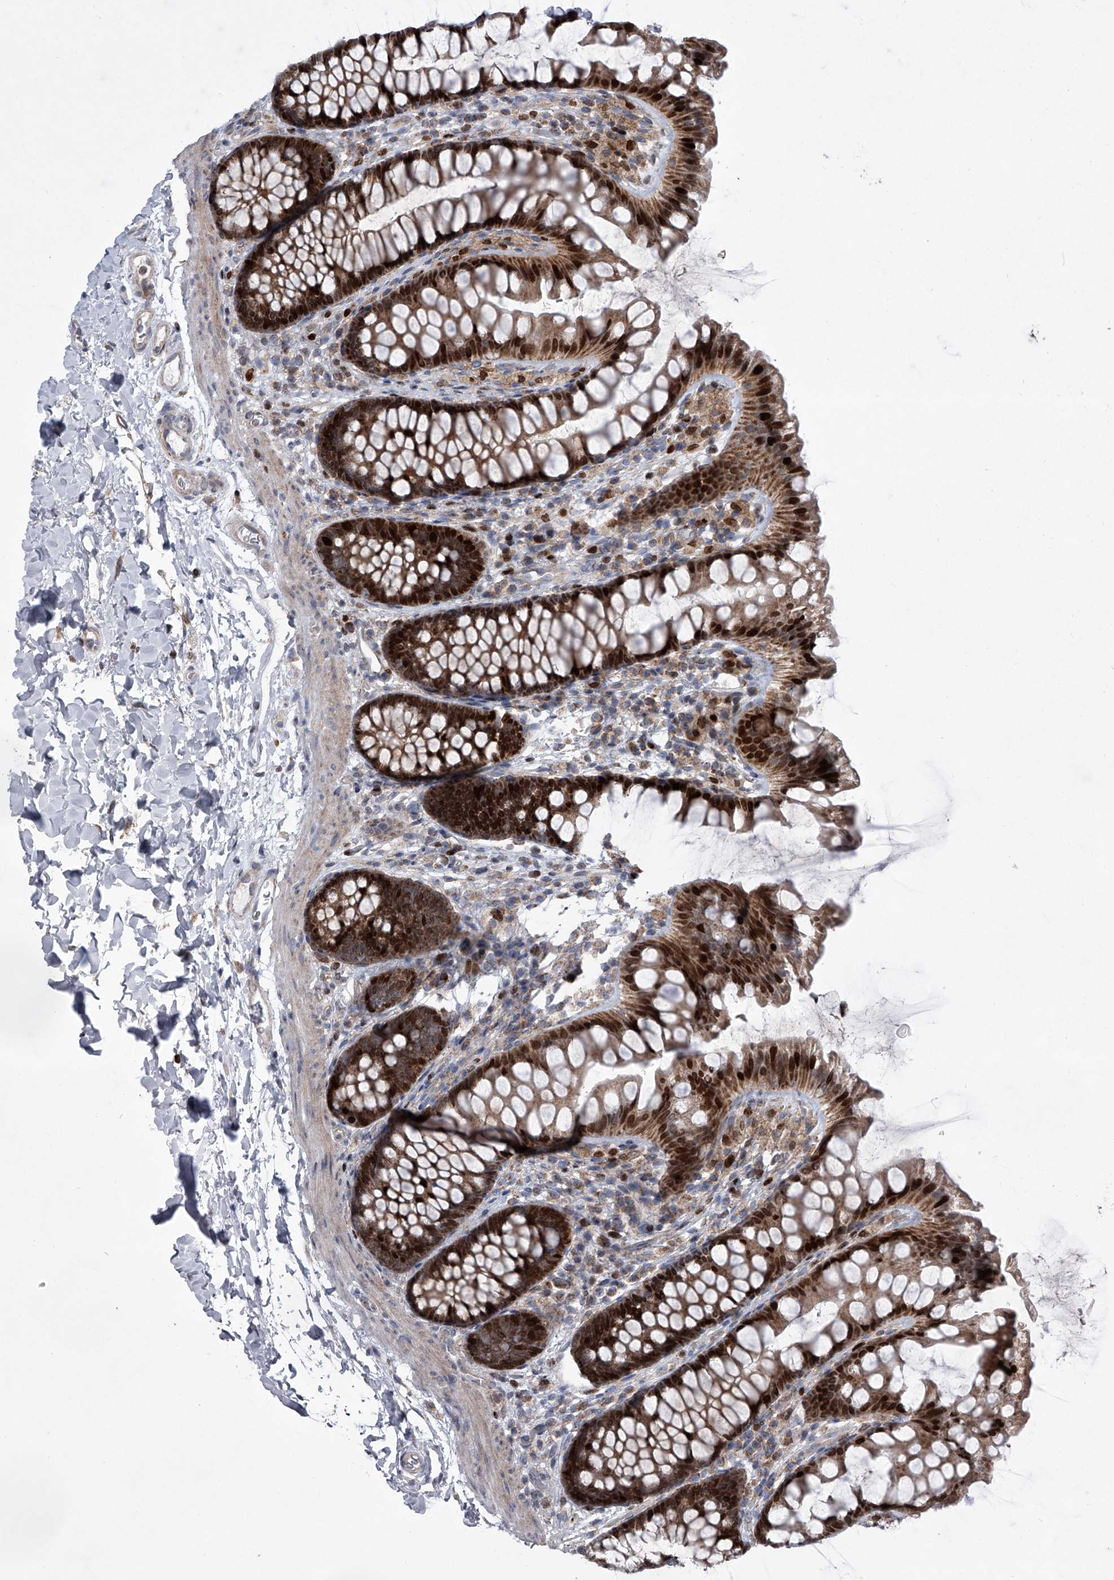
{"staining": {"intensity": "weak", "quantity": ">75%", "location": "cytoplasmic/membranous"}, "tissue": "colon", "cell_type": "Endothelial cells", "image_type": "normal", "snomed": [{"axis": "morphology", "description": "Normal tissue, NOS"}, {"axis": "topography", "description": "Colon"}], "caption": "DAB (3,3'-diaminobenzidine) immunohistochemical staining of normal colon demonstrates weak cytoplasmic/membranous protein expression in about >75% of endothelial cells.", "gene": "STRADA", "patient": {"sex": "female", "age": 62}}